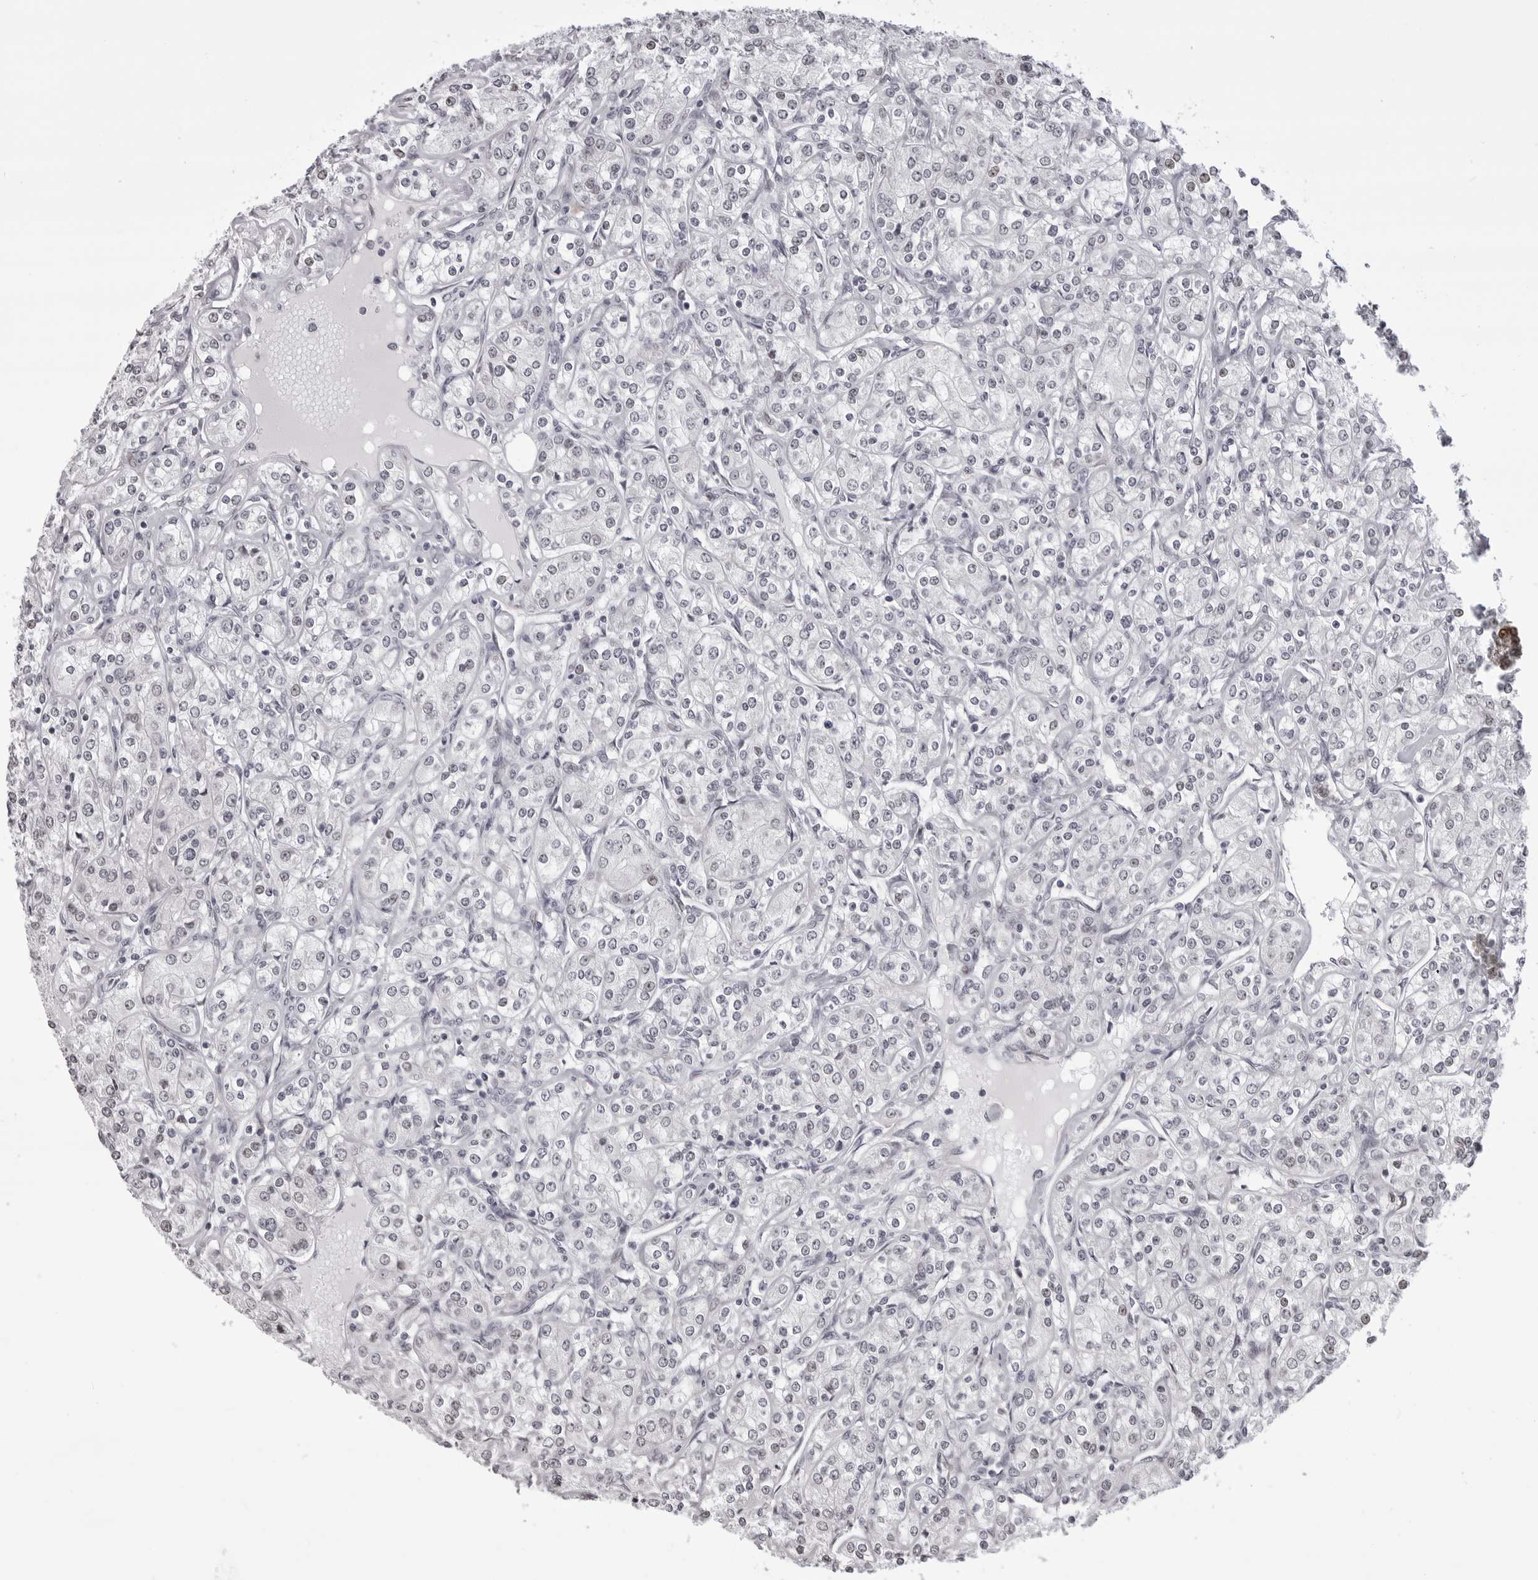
{"staining": {"intensity": "negative", "quantity": "none", "location": "none"}, "tissue": "renal cancer", "cell_type": "Tumor cells", "image_type": "cancer", "snomed": [{"axis": "morphology", "description": "Adenocarcinoma, NOS"}, {"axis": "topography", "description": "Kidney"}], "caption": "This is an immunohistochemistry micrograph of human renal cancer (adenocarcinoma). There is no positivity in tumor cells.", "gene": "PHF3", "patient": {"sex": "male", "age": 77}}